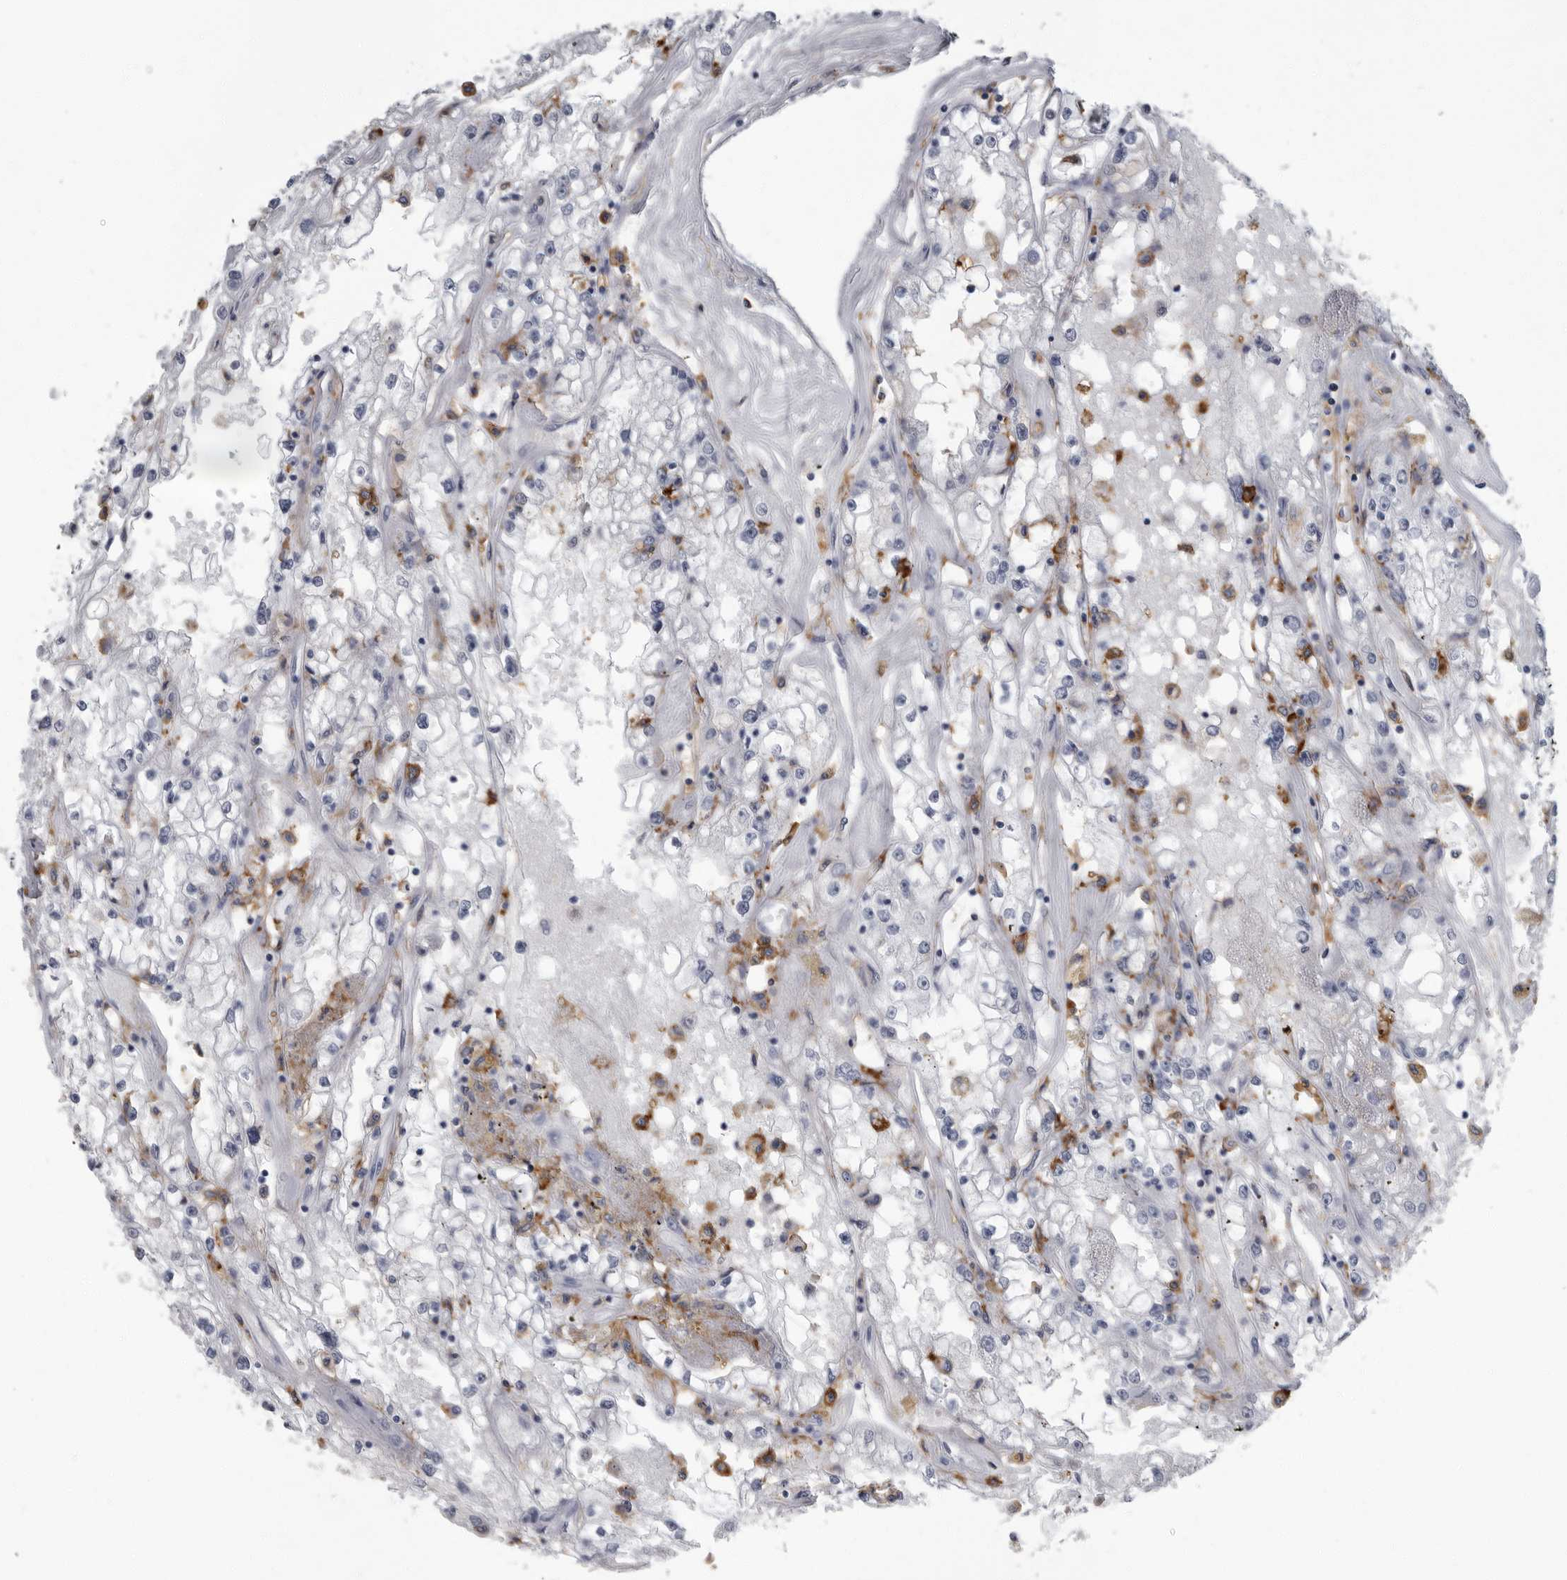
{"staining": {"intensity": "negative", "quantity": "none", "location": "none"}, "tissue": "renal cancer", "cell_type": "Tumor cells", "image_type": "cancer", "snomed": [{"axis": "morphology", "description": "Adenocarcinoma, NOS"}, {"axis": "topography", "description": "Kidney"}], "caption": "Renal cancer was stained to show a protein in brown. There is no significant staining in tumor cells. (Brightfield microscopy of DAB immunohistochemistry at high magnification).", "gene": "FCER1G", "patient": {"sex": "male", "age": 56}}